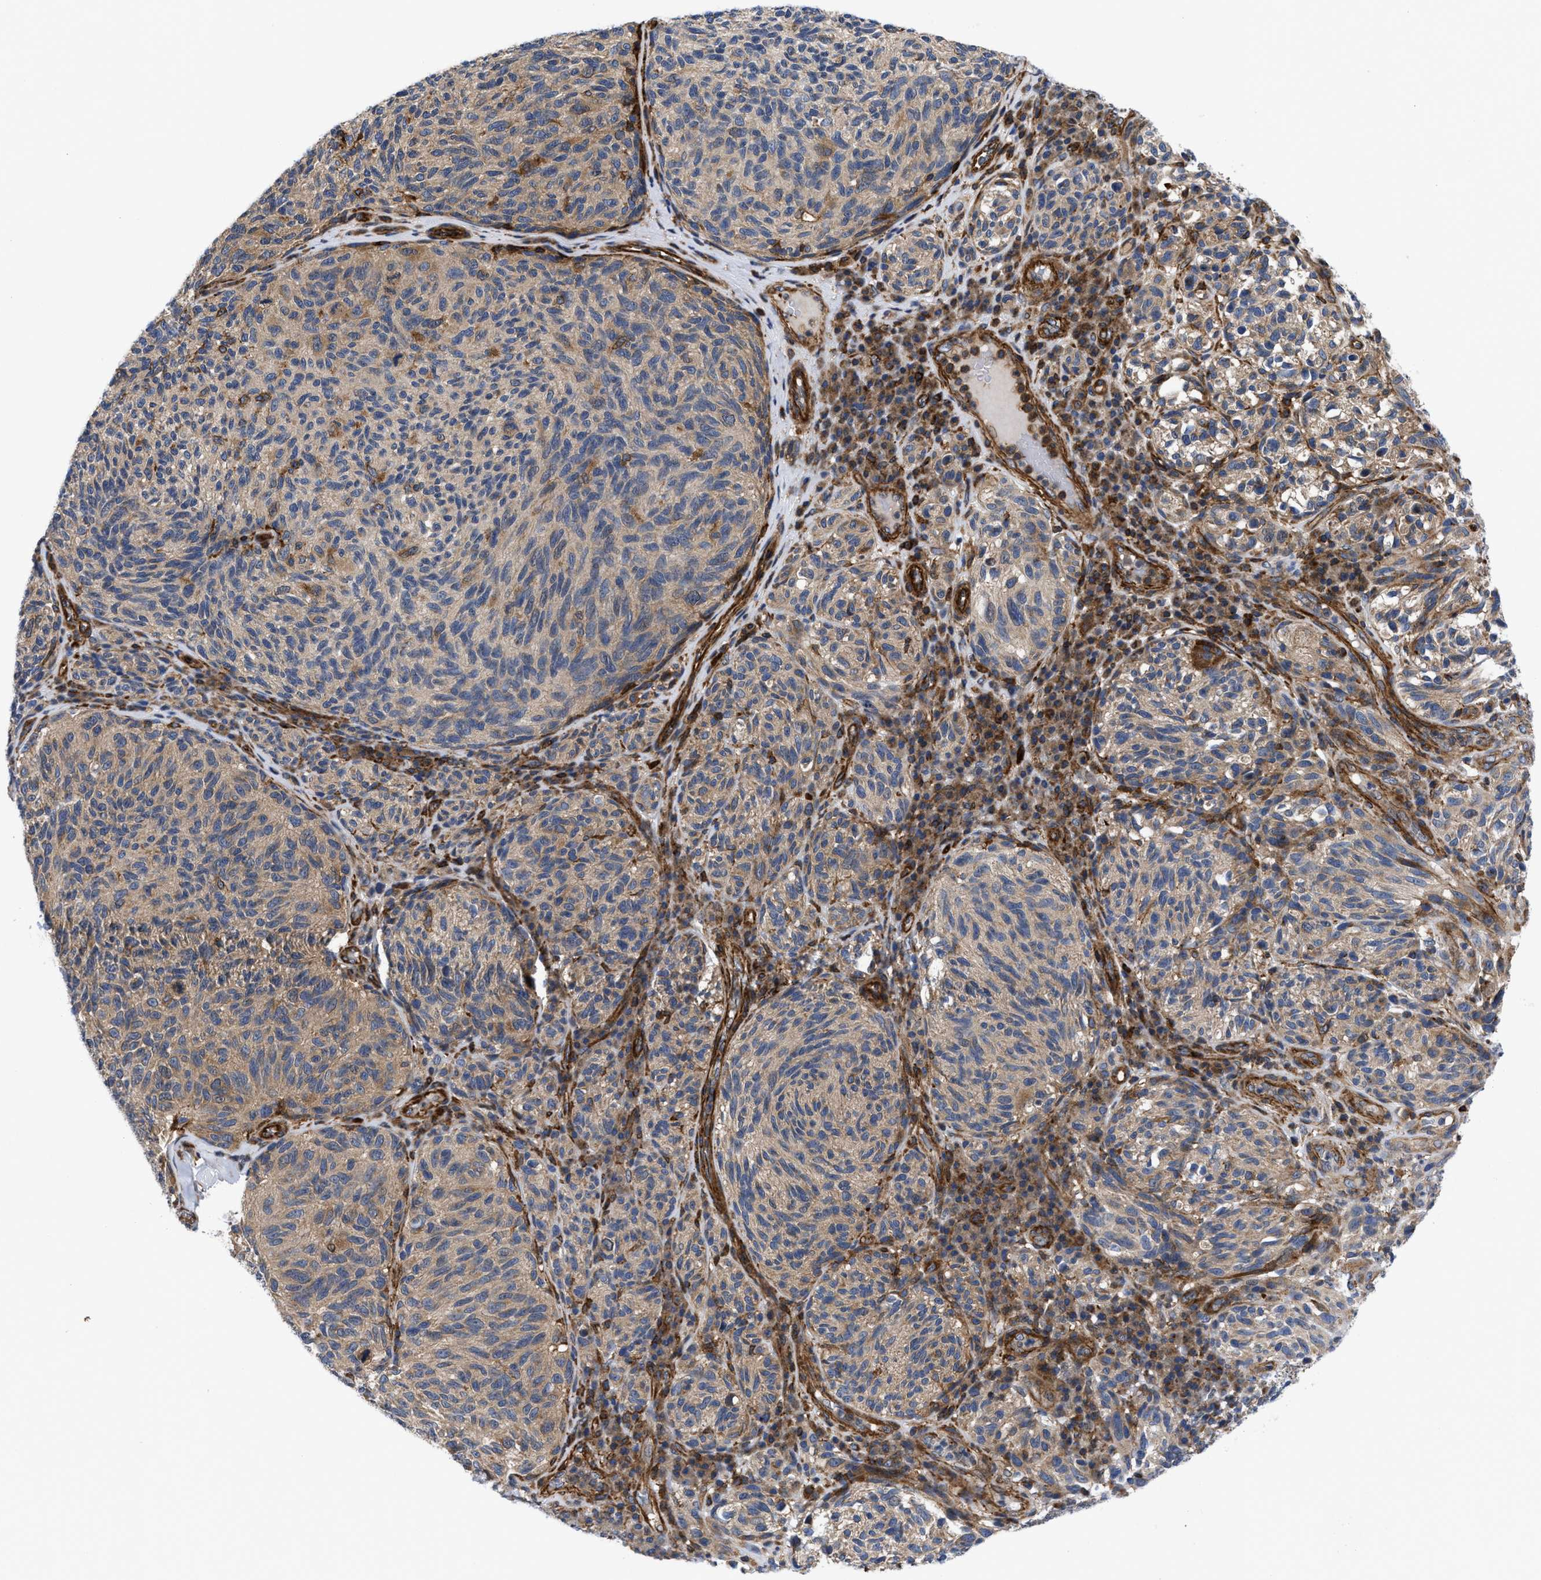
{"staining": {"intensity": "weak", "quantity": ">75%", "location": "cytoplasmic/membranous"}, "tissue": "melanoma", "cell_type": "Tumor cells", "image_type": "cancer", "snomed": [{"axis": "morphology", "description": "Malignant melanoma, NOS"}, {"axis": "topography", "description": "Skin"}], "caption": "Melanoma was stained to show a protein in brown. There is low levels of weak cytoplasmic/membranous staining in about >75% of tumor cells.", "gene": "SPAST", "patient": {"sex": "female", "age": 73}}